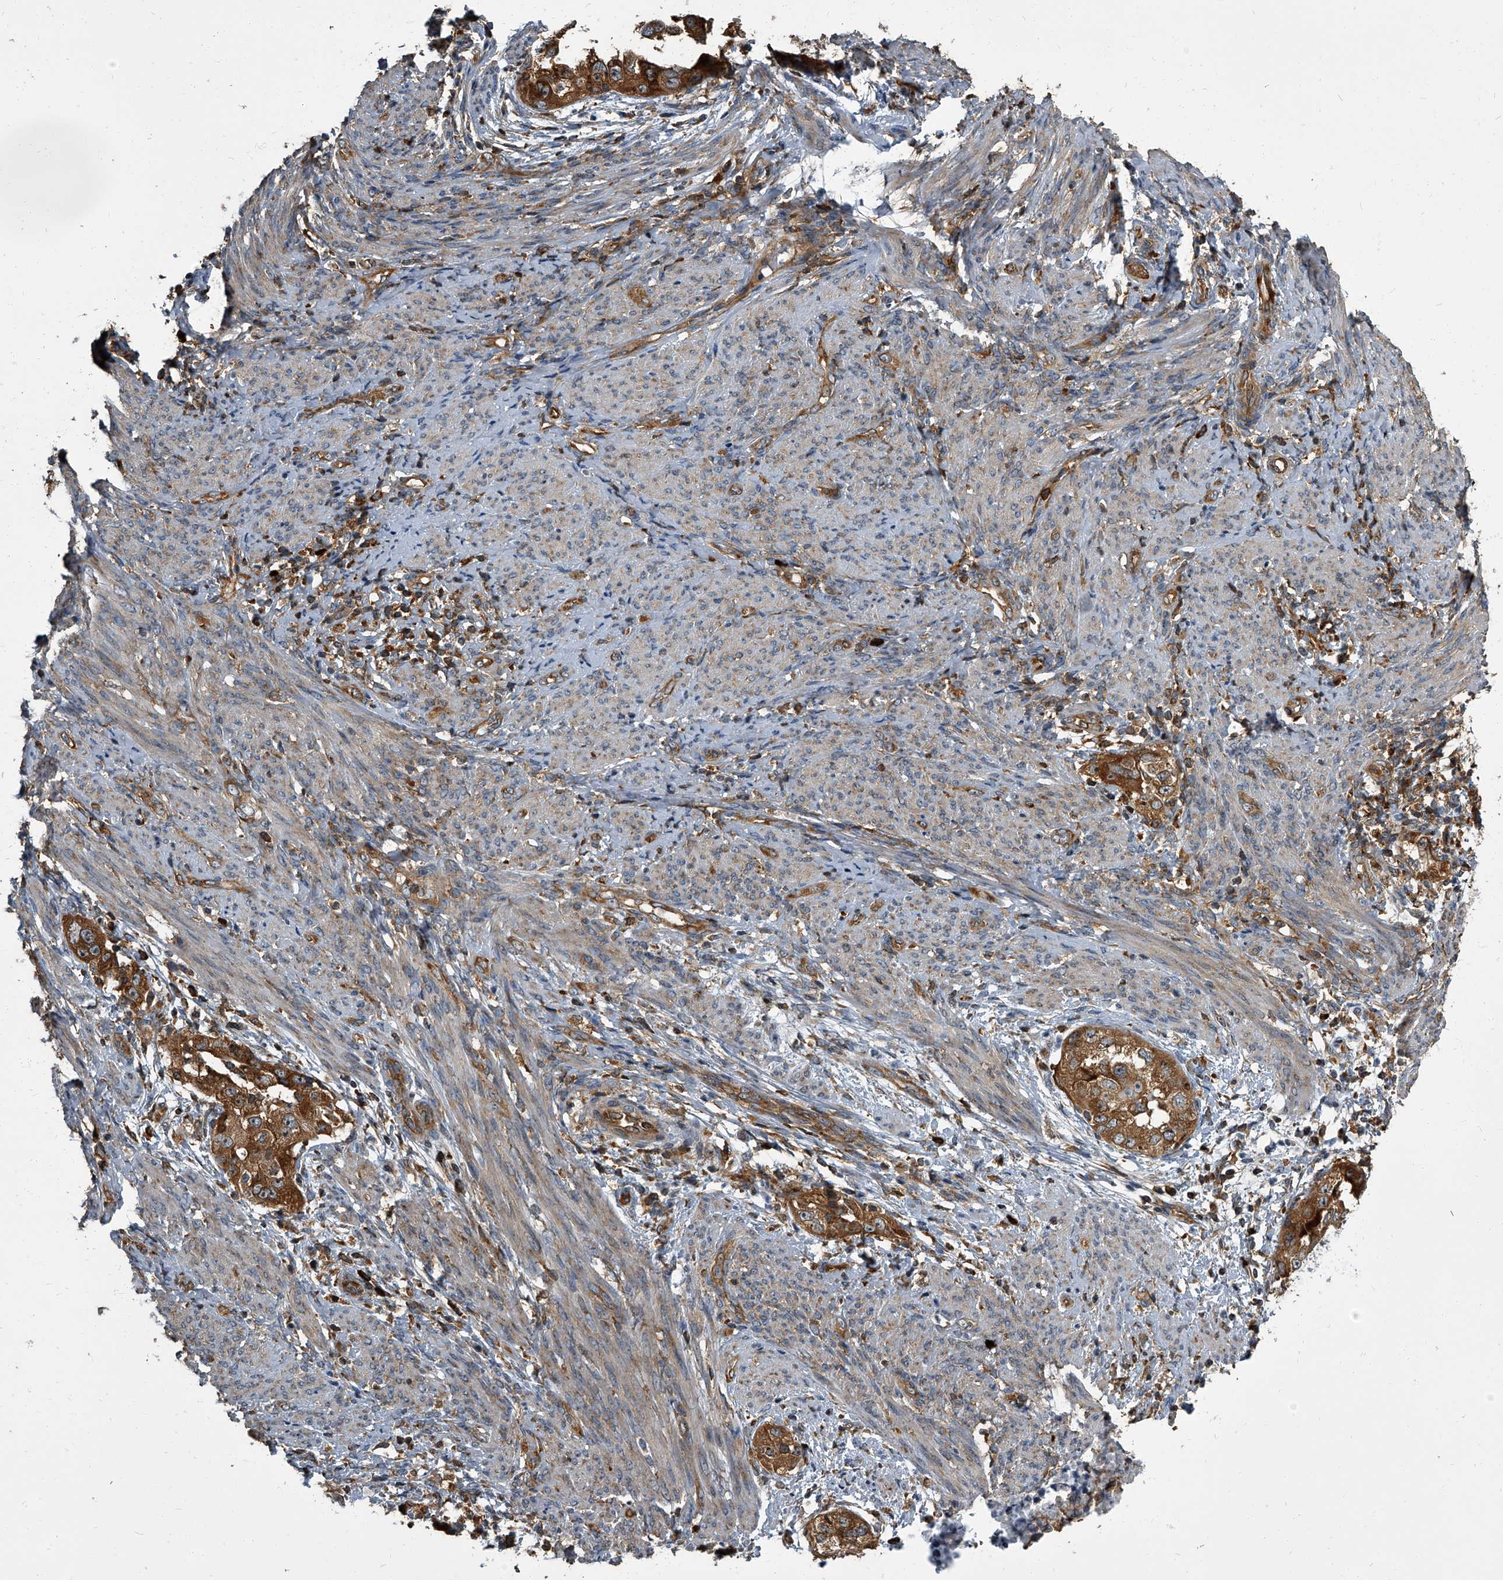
{"staining": {"intensity": "strong", "quantity": ">75%", "location": "cytoplasmic/membranous"}, "tissue": "endometrial cancer", "cell_type": "Tumor cells", "image_type": "cancer", "snomed": [{"axis": "morphology", "description": "Adenocarcinoma, NOS"}, {"axis": "topography", "description": "Endometrium"}], "caption": "Endometrial cancer (adenocarcinoma) stained for a protein demonstrates strong cytoplasmic/membranous positivity in tumor cells. Immunohistochemistry stains the protein in brown and the nuclei are stained blue.", "gene": "CDV3", "patient": {"sex": "female", "age": 85}}